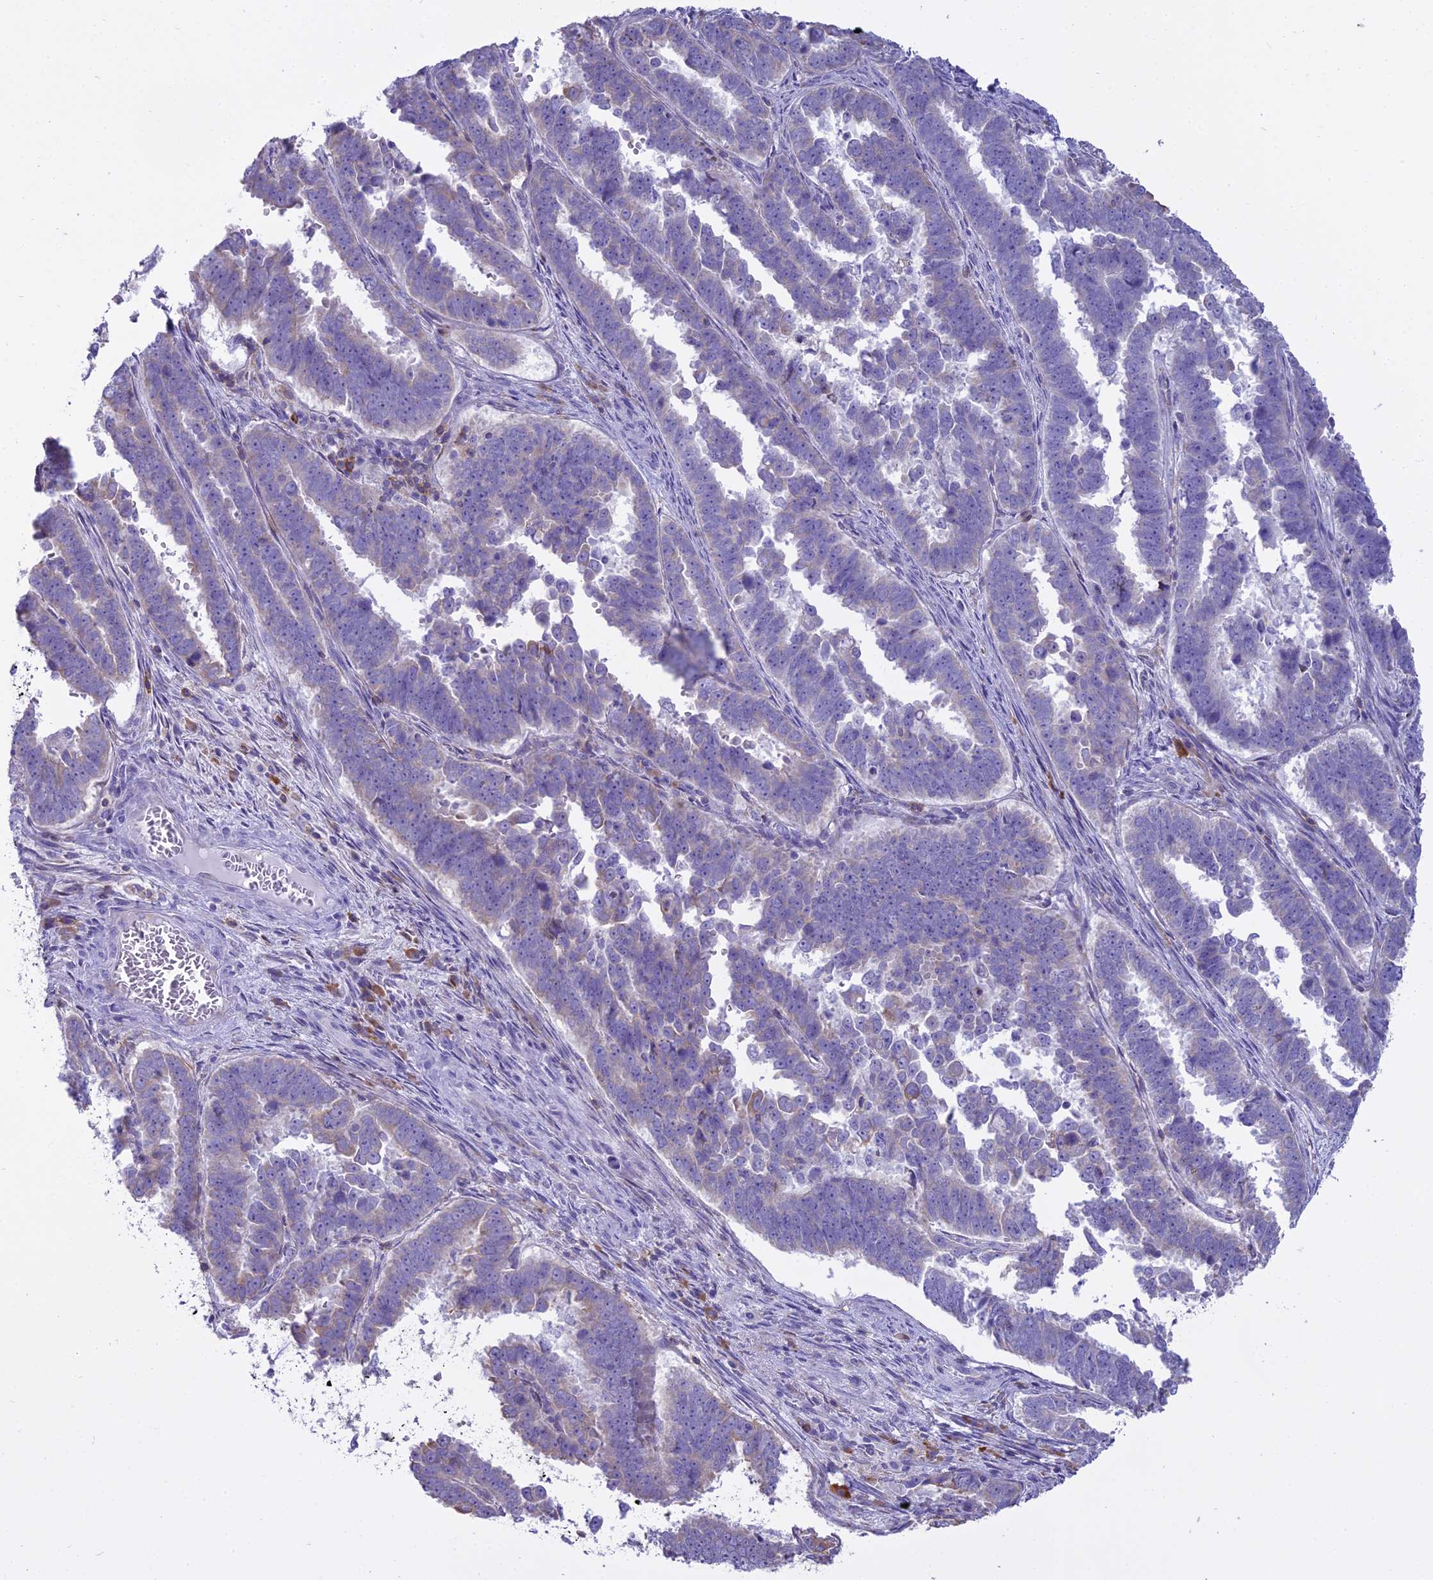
{"staining": {"intensity": "weak", "quantity": "<25%", "location": "cytoplasmic/membranous"}, "tissue": "endometrial cancer", "cell_type": "Tumor cells", "image_type": "cancer", "snomed": [{"axis": "morphology", "description": "Adenocarcinoma, NOS"}, {"axis": "topography", "description": "Endometrium"}], "caption": "Tumor cells are negative for brown protein staining in endometrial adenocarcinoma.", "gene": "CD5", "patient": {"sex": "female", "age": 75}}